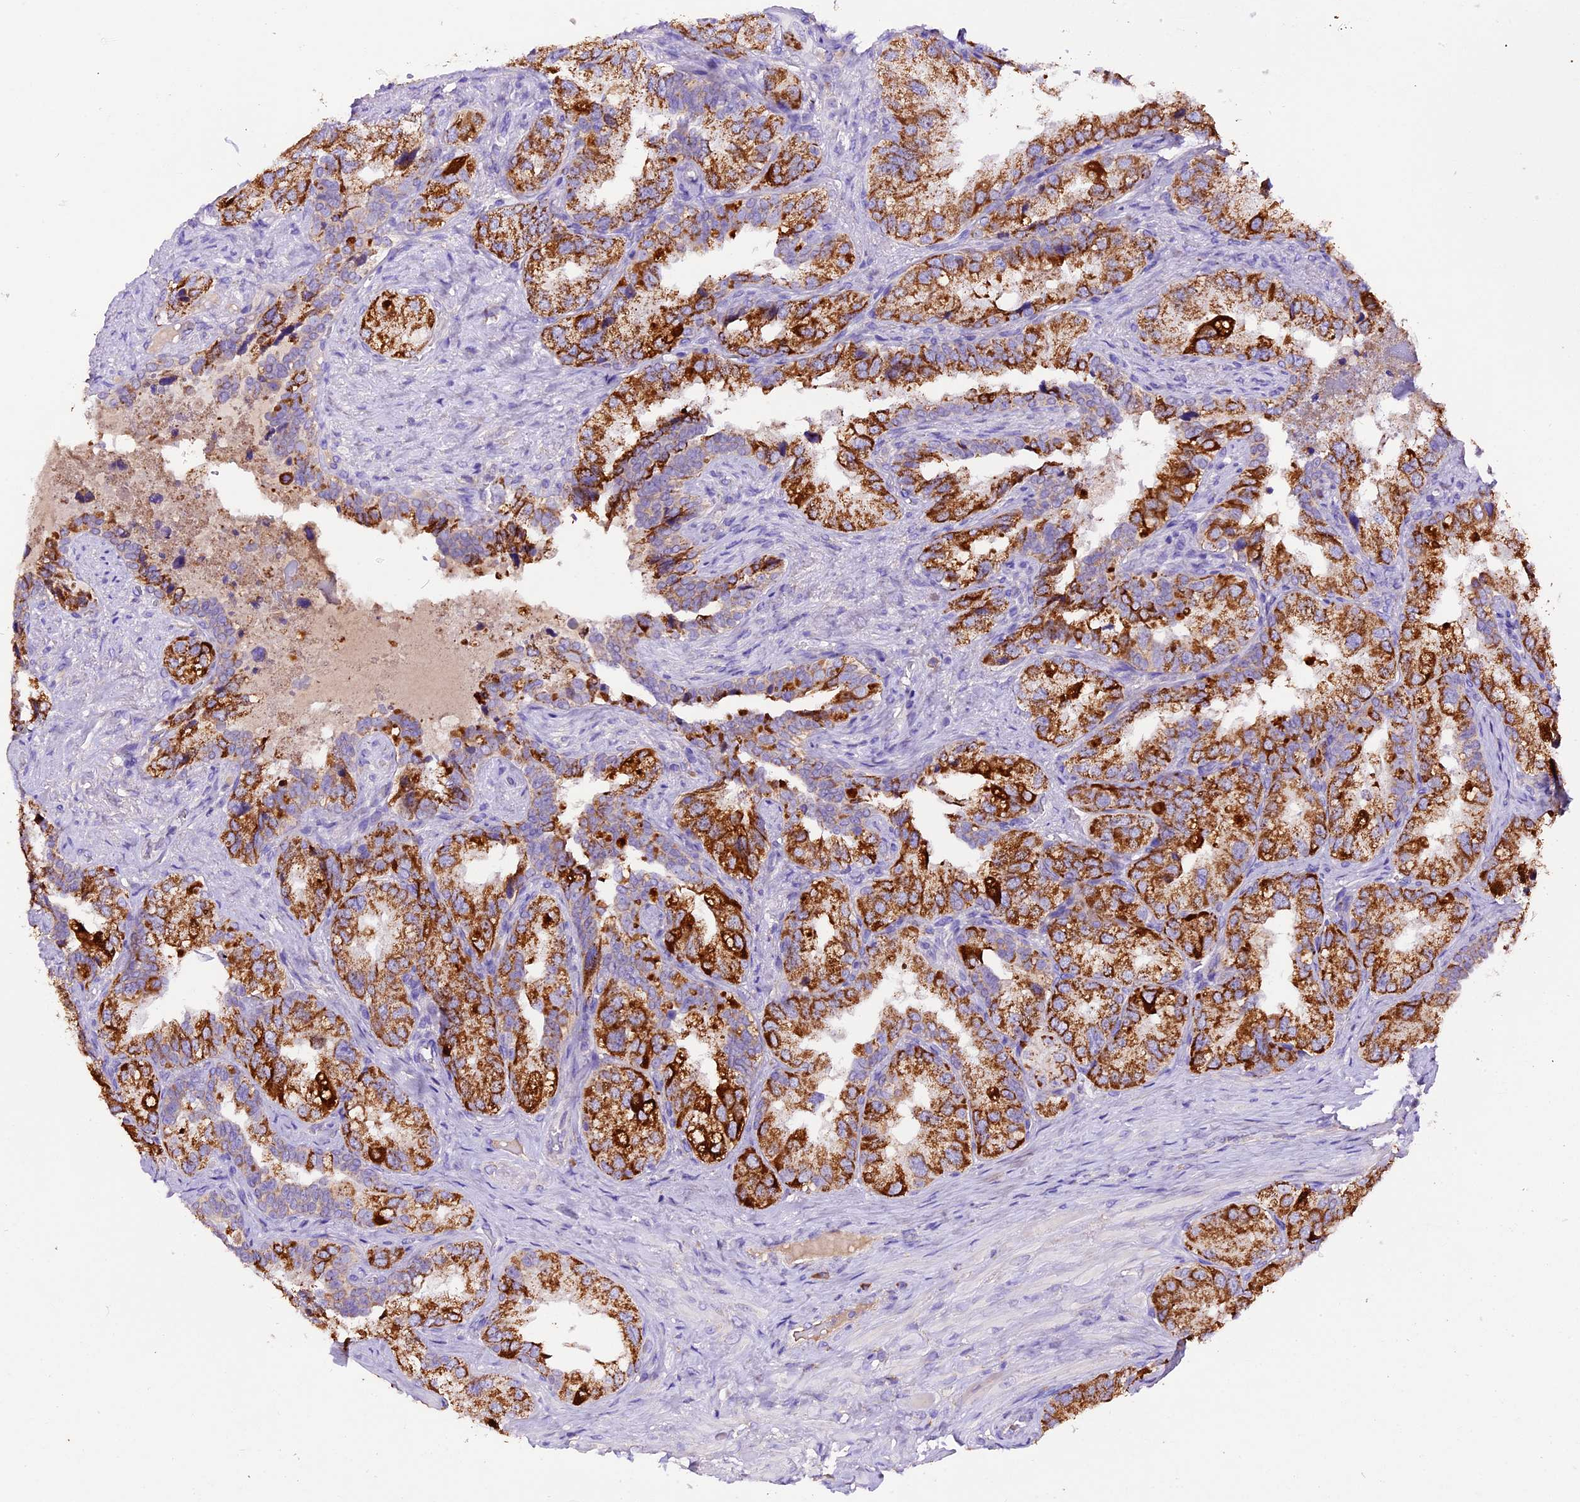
{"staining": {"intensity": "strong", "quantity": "25%-75%", "location": "cytoplasmic/membranous"}, "tissue": "seminal vesicle", "cell_type": "Glandular cells", "image_type": "normal", "snomed": [{"axis": "morphology", "description": "Normal tissue, NOS"}, {"axis": "topography", "description": "Seminal veicle"}, {"axis": "topography", "description": "Peripheral nerve tissue"}], "caption": "About 25%-75% of glandular cells in unremarkable seminal vesicle show strong cytoplasmic/membranous protein staining as visualized by brown immunohistochemical staining.", "gene": "SIX5", "patient": {"sex": "male", "age": 67}}